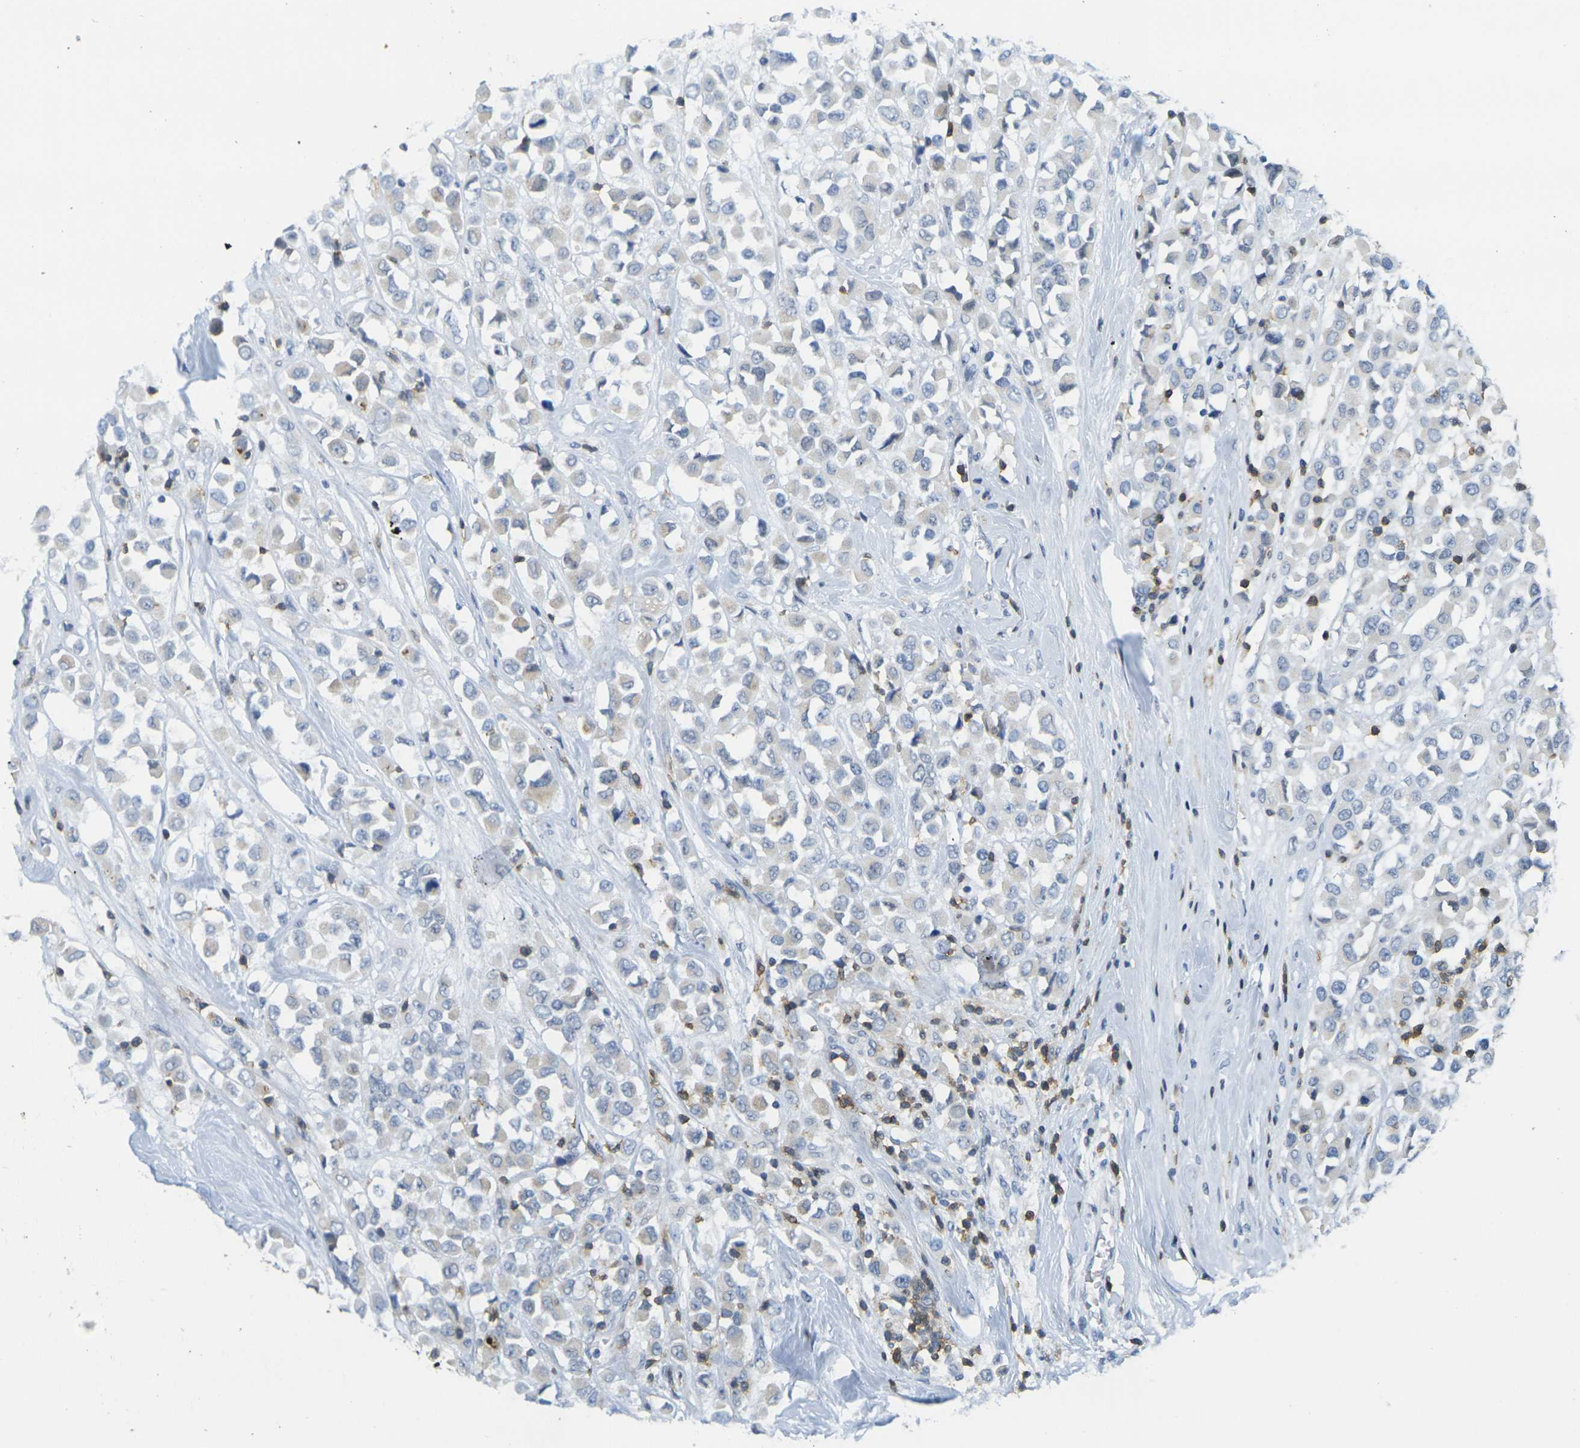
{"staining": {"intensity": "weak", "quantity": "<25%", "location": "cytoplasmic/membranous"}, "tissue": "breast cancer", "cell_type": "Tumor cells", "image_type": "cancer", "snomed": [{"axis": "morphology", "description": "Duct carcinoma"}, {"axis": "topography", "description": "Breast"}], "caption": "This is a micrograph of immunohistochemistry (IHC) staining of infiltrating ductal carcinoma (breast), which shows no expression in tumor cells.", "gene": "CD3D", "patient": {"sex": "female", "age": 61}}